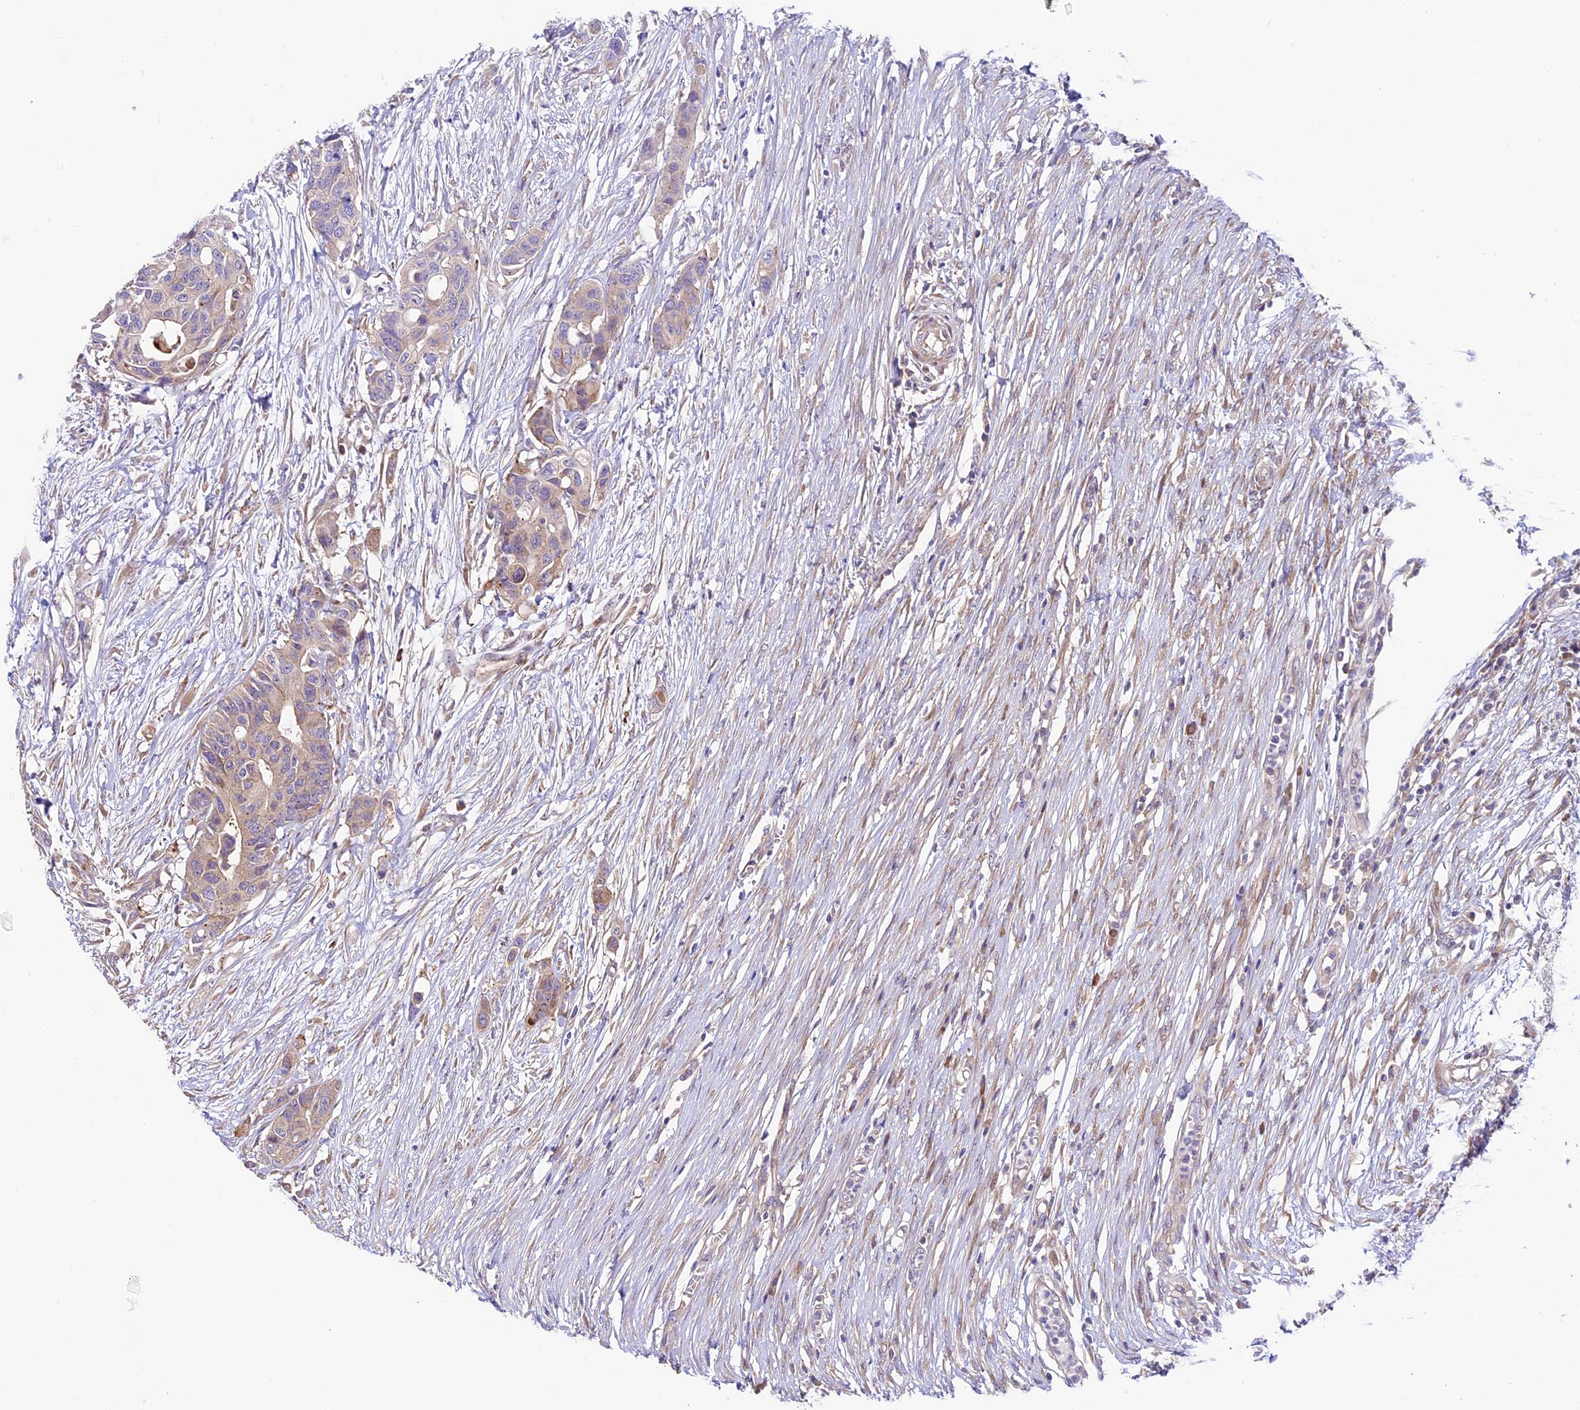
{"staining": {"intensity": "moderate", "quantity": "<25%", "location": "cytoplasmic/membranous"}, "tissue": "colorectal cancer", "cell_type": "Tumor cells", "image_type": "cancer", "snomed": [{"axis": "morphology", "description": "Adenocarcinoma, NOS"}, {"axis": "topography", "description": "Colon"}], "caption": "A brown stain highlights moderate cytoplasmic/membranous staining of a protein in human adenocarcinoma (colorectal) tumor cells.", "gene": "SPIRE1", "patient": {"sex": "male", "age": 77}}